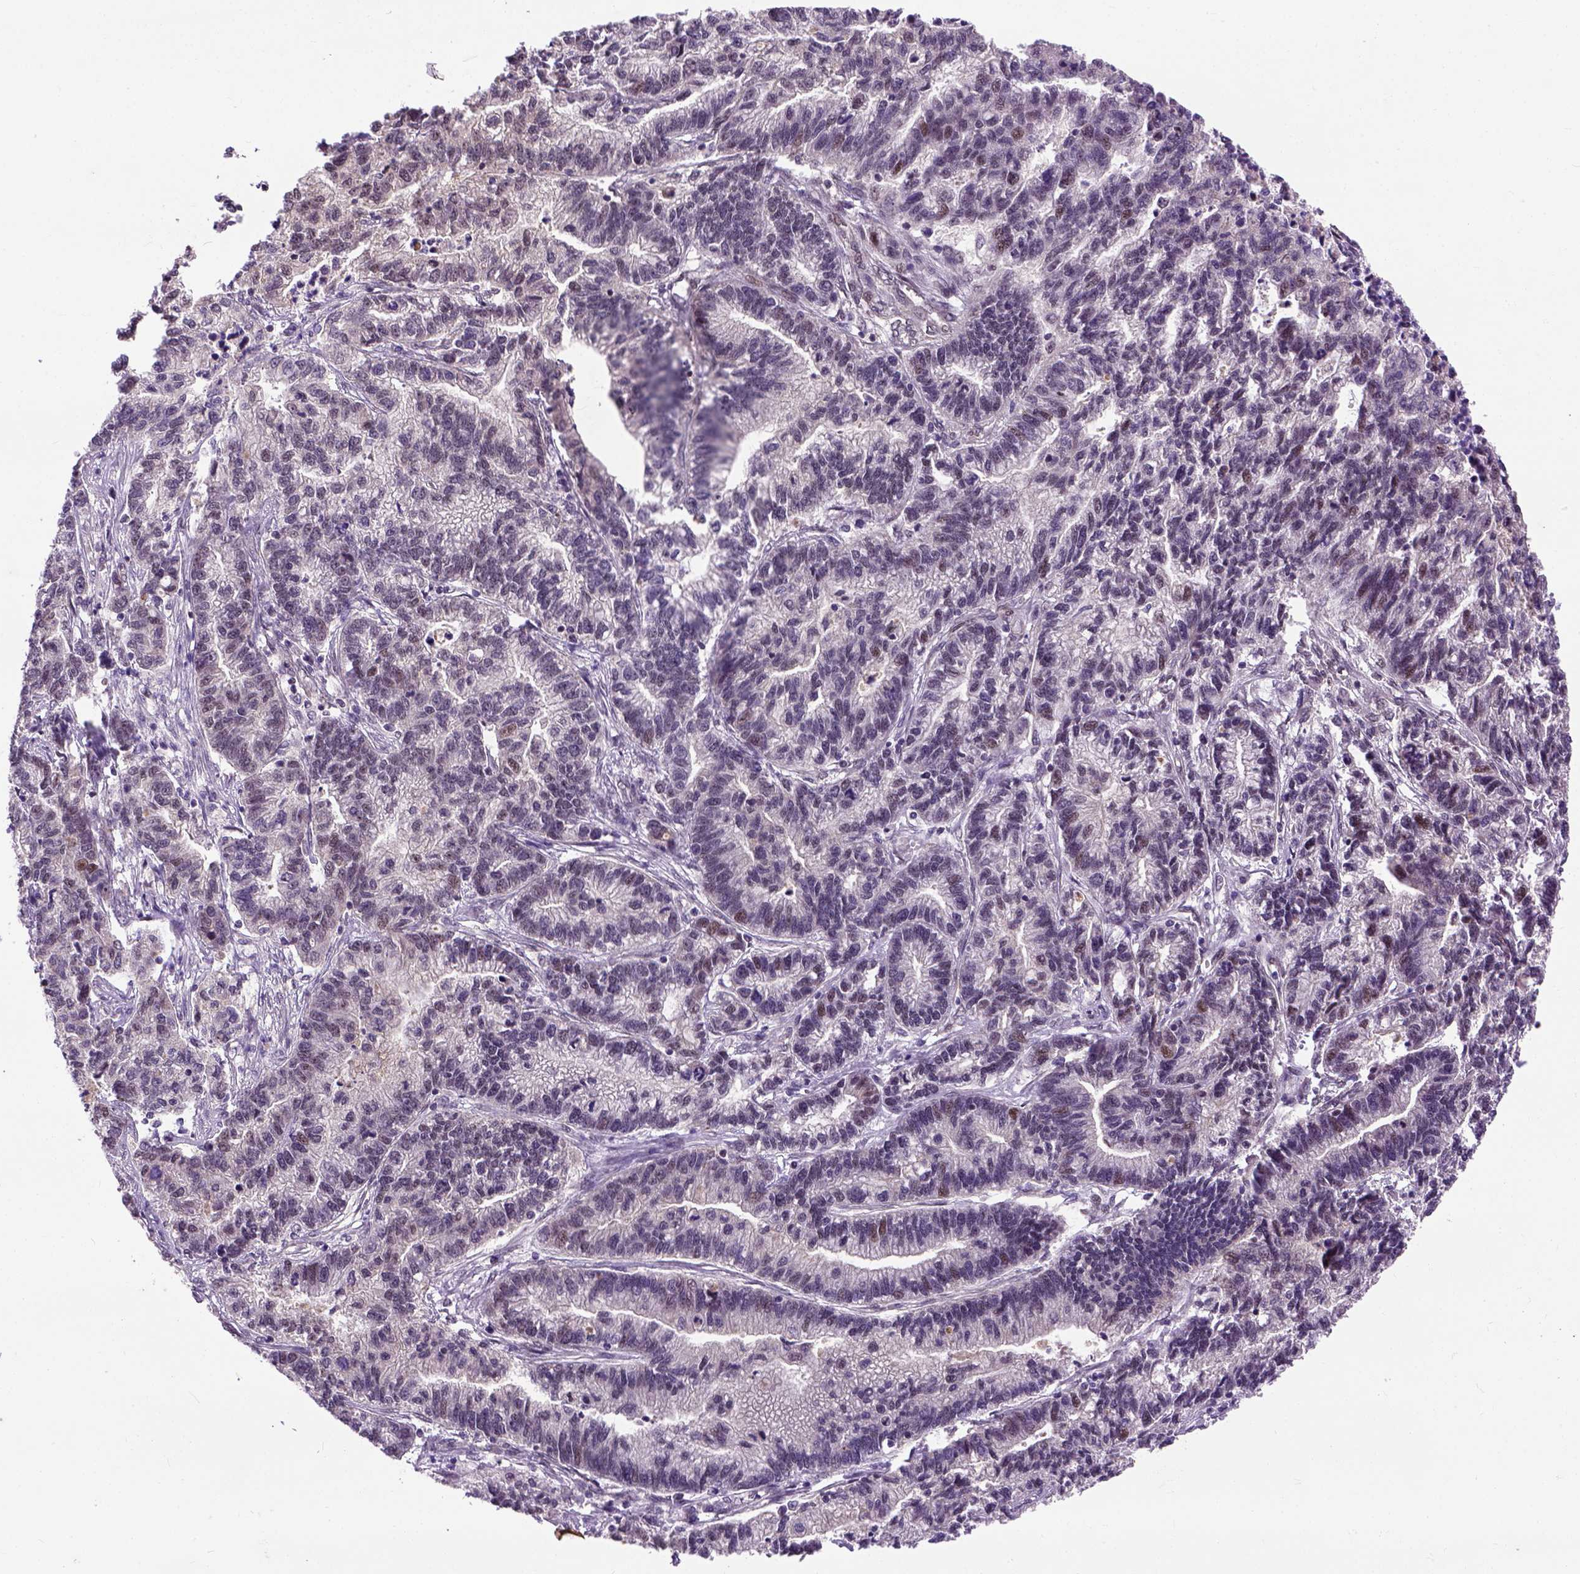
{"staining": {"intensity": "weak", "quantity": "<25%", "location": "nuclear"}, "tissue": "stomach cancer", "cell_type": "Tumor cells", "image_type": "cancer", "snomed": [{"axis": "morphology", "description": "Adenocarcinoma, NOS"}, {"axis": "topography", "description": "Stomach"}], "caption": "Tumor cells show no significant expression in stomach adenocarcinoma.", "gene": "ZNF630", "patient": {"sex": "male", "age": 83}}